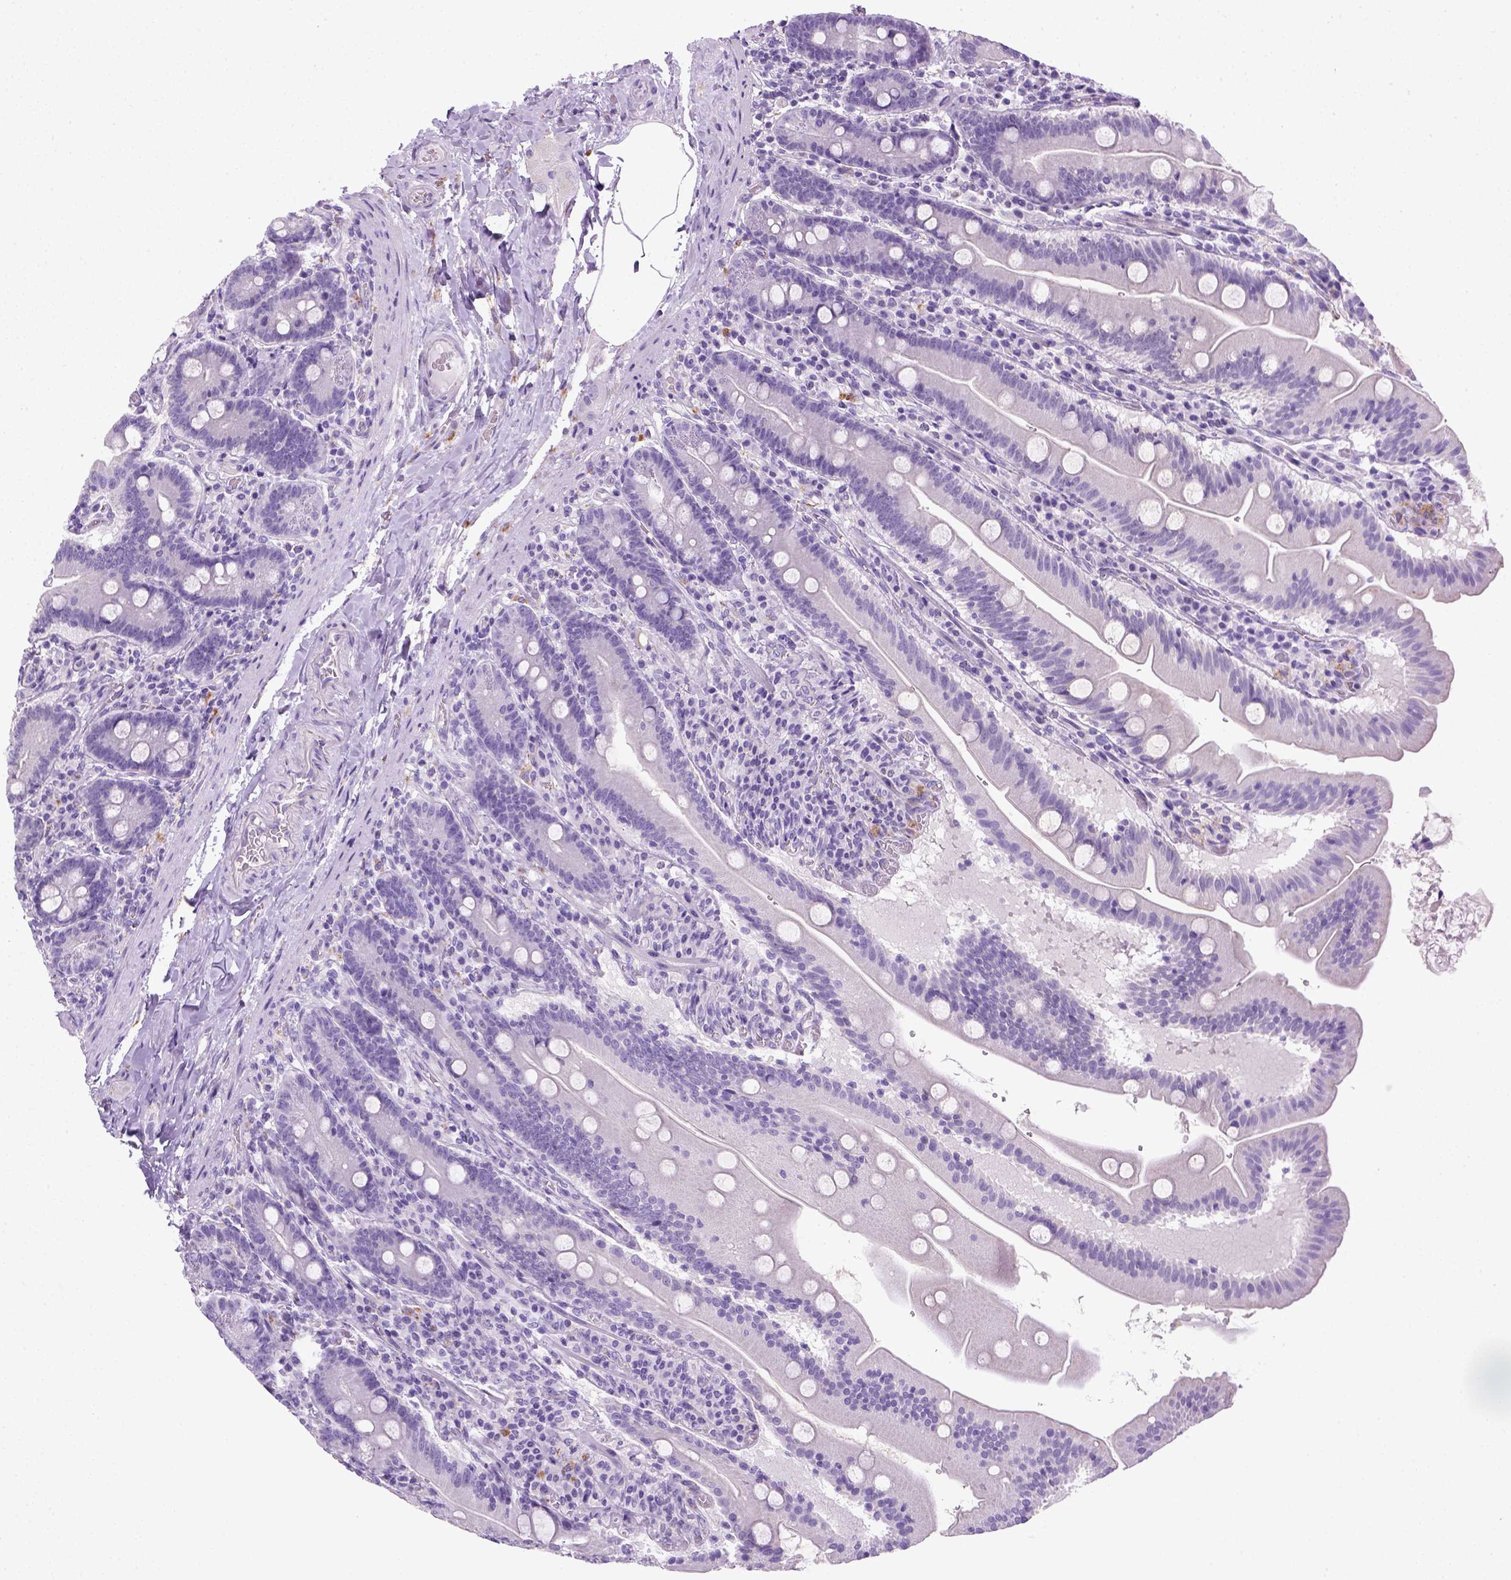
{"staining": {"intensity": "negative", "quantity": "none", "location": "none"}, "tissue": "small intestine", "cell_type": "Glandular cells", "image_type": "normal", "snomed": [{"axis": "morphology", "description": "Normal tissue, NOS"}, {"axis": "topography", "description": "Small intestine"}], "caption": "Immunohistochemistry of unremarkable human small intestine displays no expression in glandular cells.", "gene": "KRT71", "patient": {"sex": "male", "age": 37}}